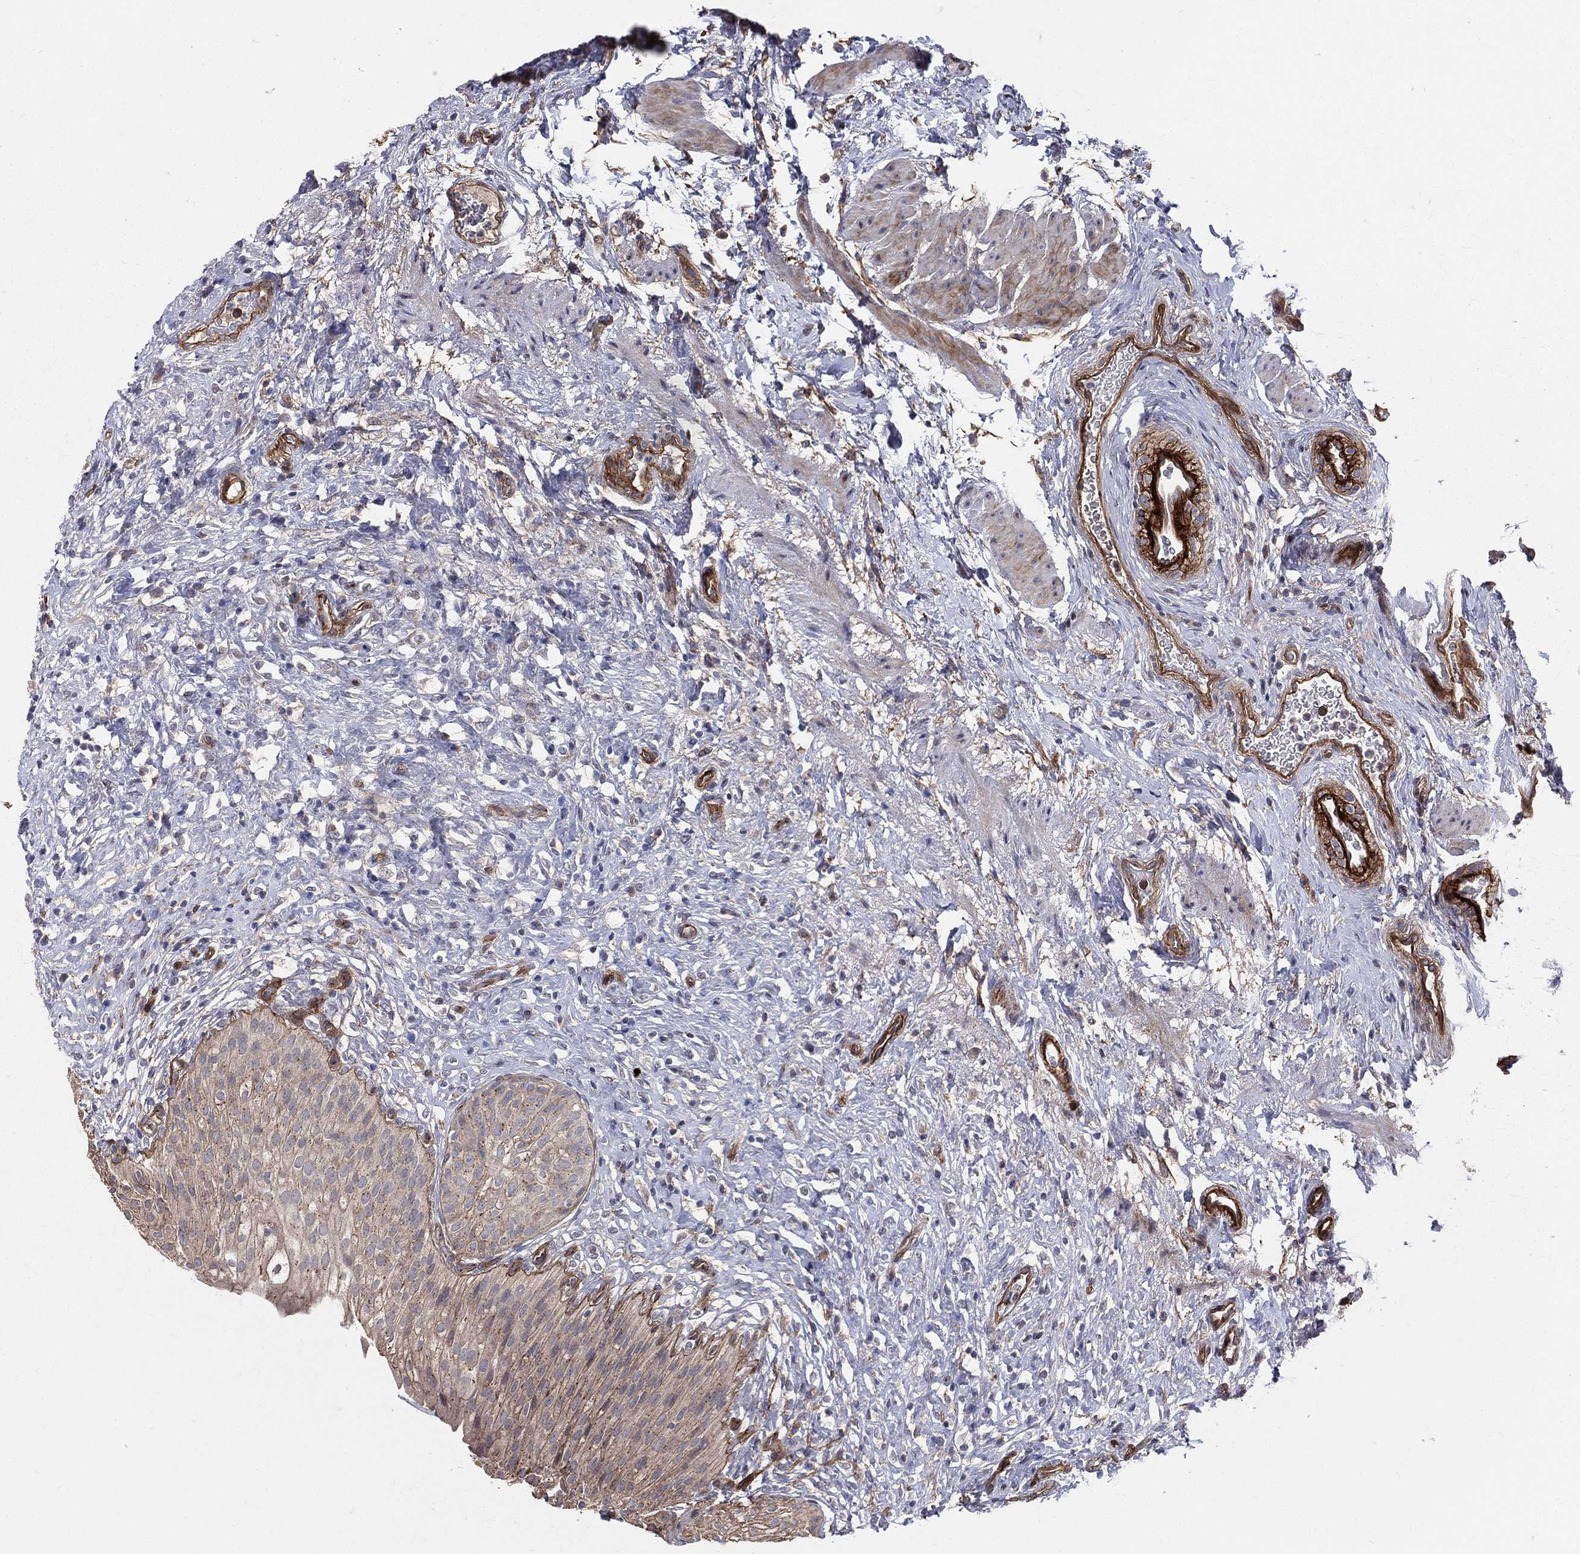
{"staining": {"intensity": "weak", "quantity": ">75%", "location": "cytoplasmic/membranous"}, "tissue": "urinary bladder", "cell_type": "Urothelial cells", "image_type": "normal", "snomed": [{"axis": "morphology", "description": "Normal tissue, NOS"}, {"axis": "topography", "description": "Urinary bladder"}], "caption": "Protein expression by immunohistochemistry exhibits weak cytoplasmic/membranous expression in about >75% of urothelial cells in benign urinary bladder. (Brightfield microscopy of DAB IHC at high magnification).", "gene": "ENTPD1", "patient": {"sex": "male", "age": 46}}